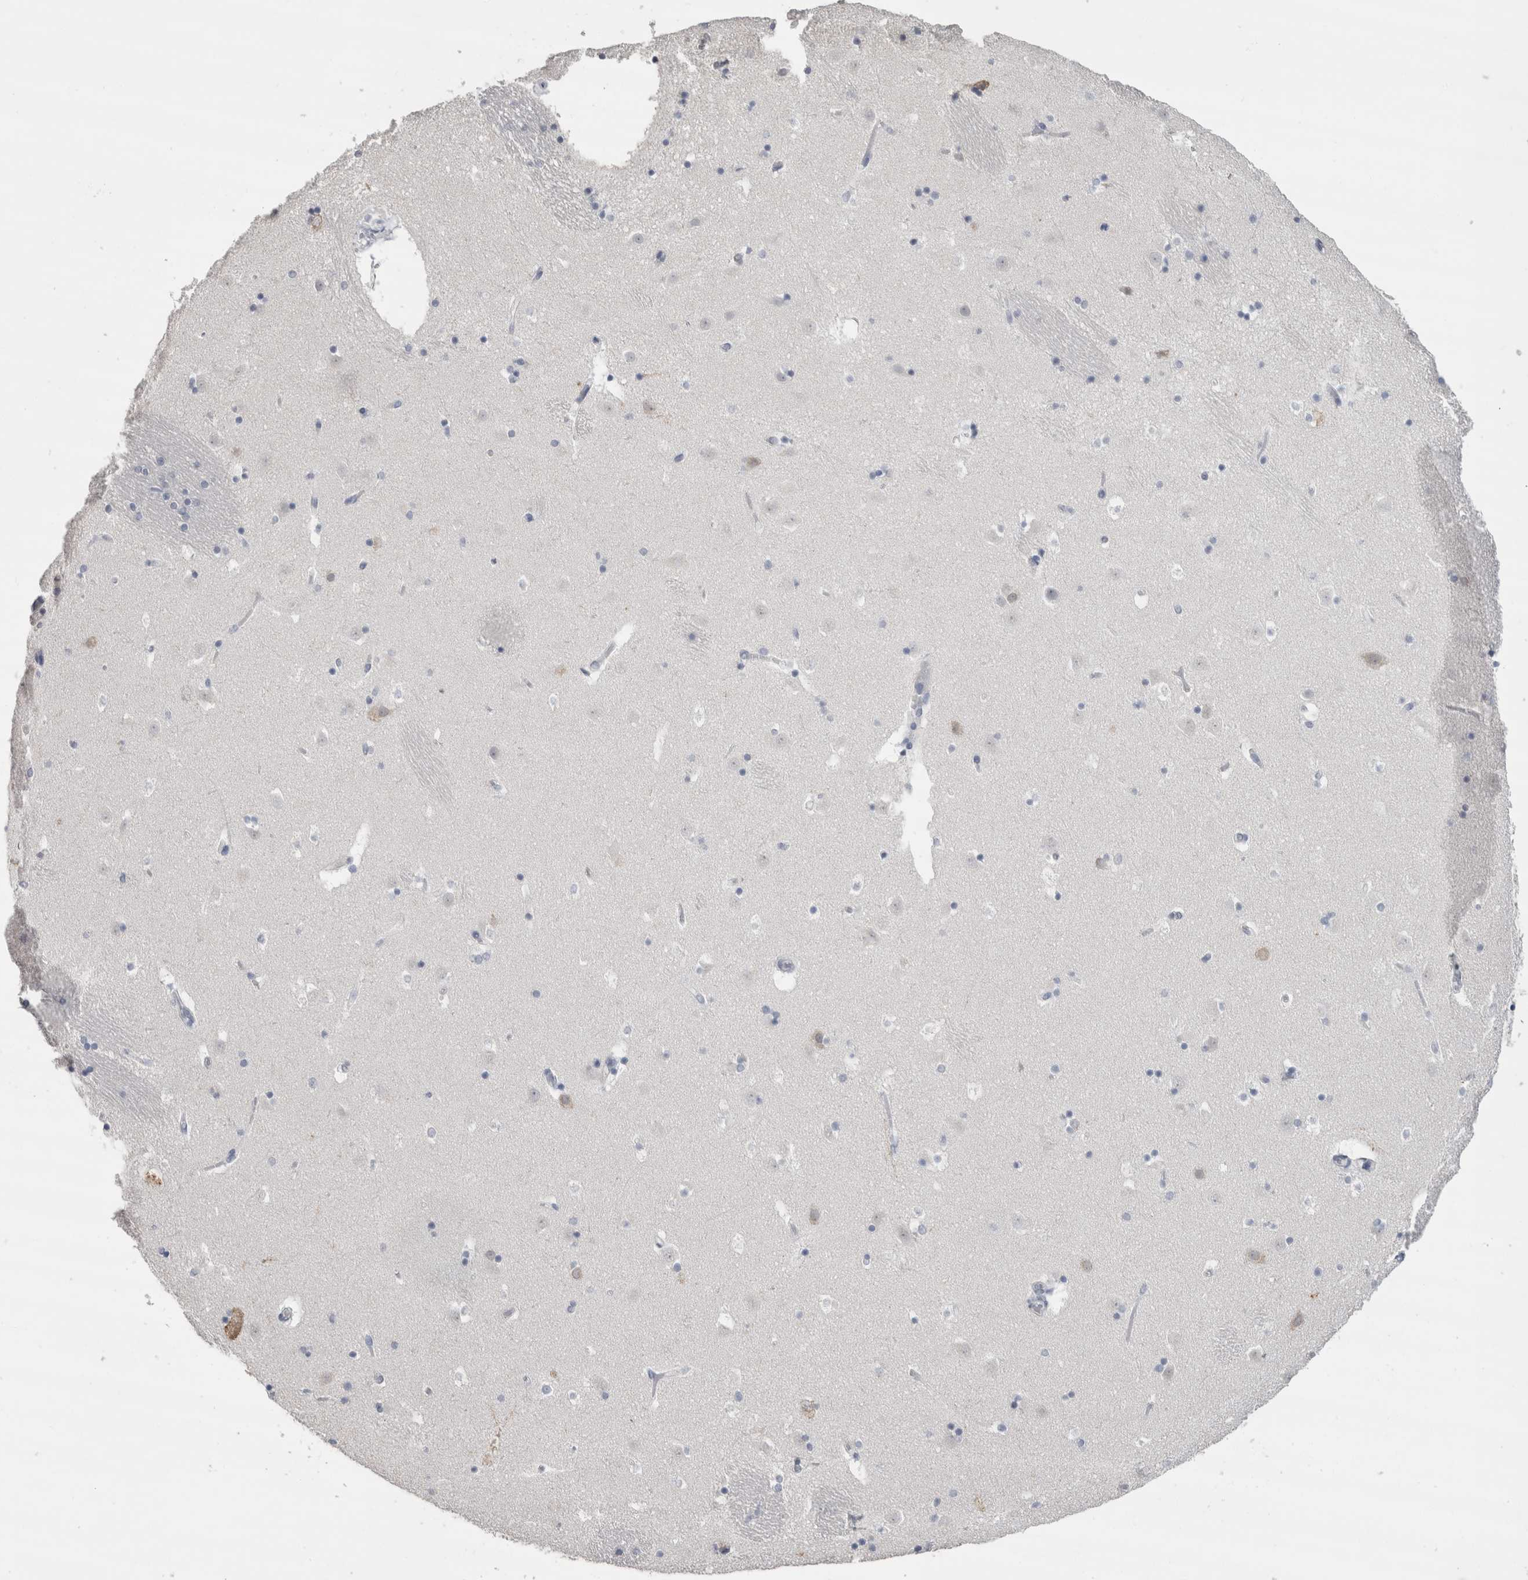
{"staining": {"intensity": "negative", "quantity": "none", "location": "none"}, "tissue": "caudate", "cell_type": "Glial cells", "image_type": "normal", "snomed": [{"axis": "morphology", "description": "Normal tissue, NOS"}, {"axis": "topography", "description": "Lateral ventricle wall"}], "caption": "Immunohistochemical staining of unremarkable caudate demonstrates no significant positivity in glial cells.", "gene": "CDH17", "patient": {"sex": "male", "age": 45}}